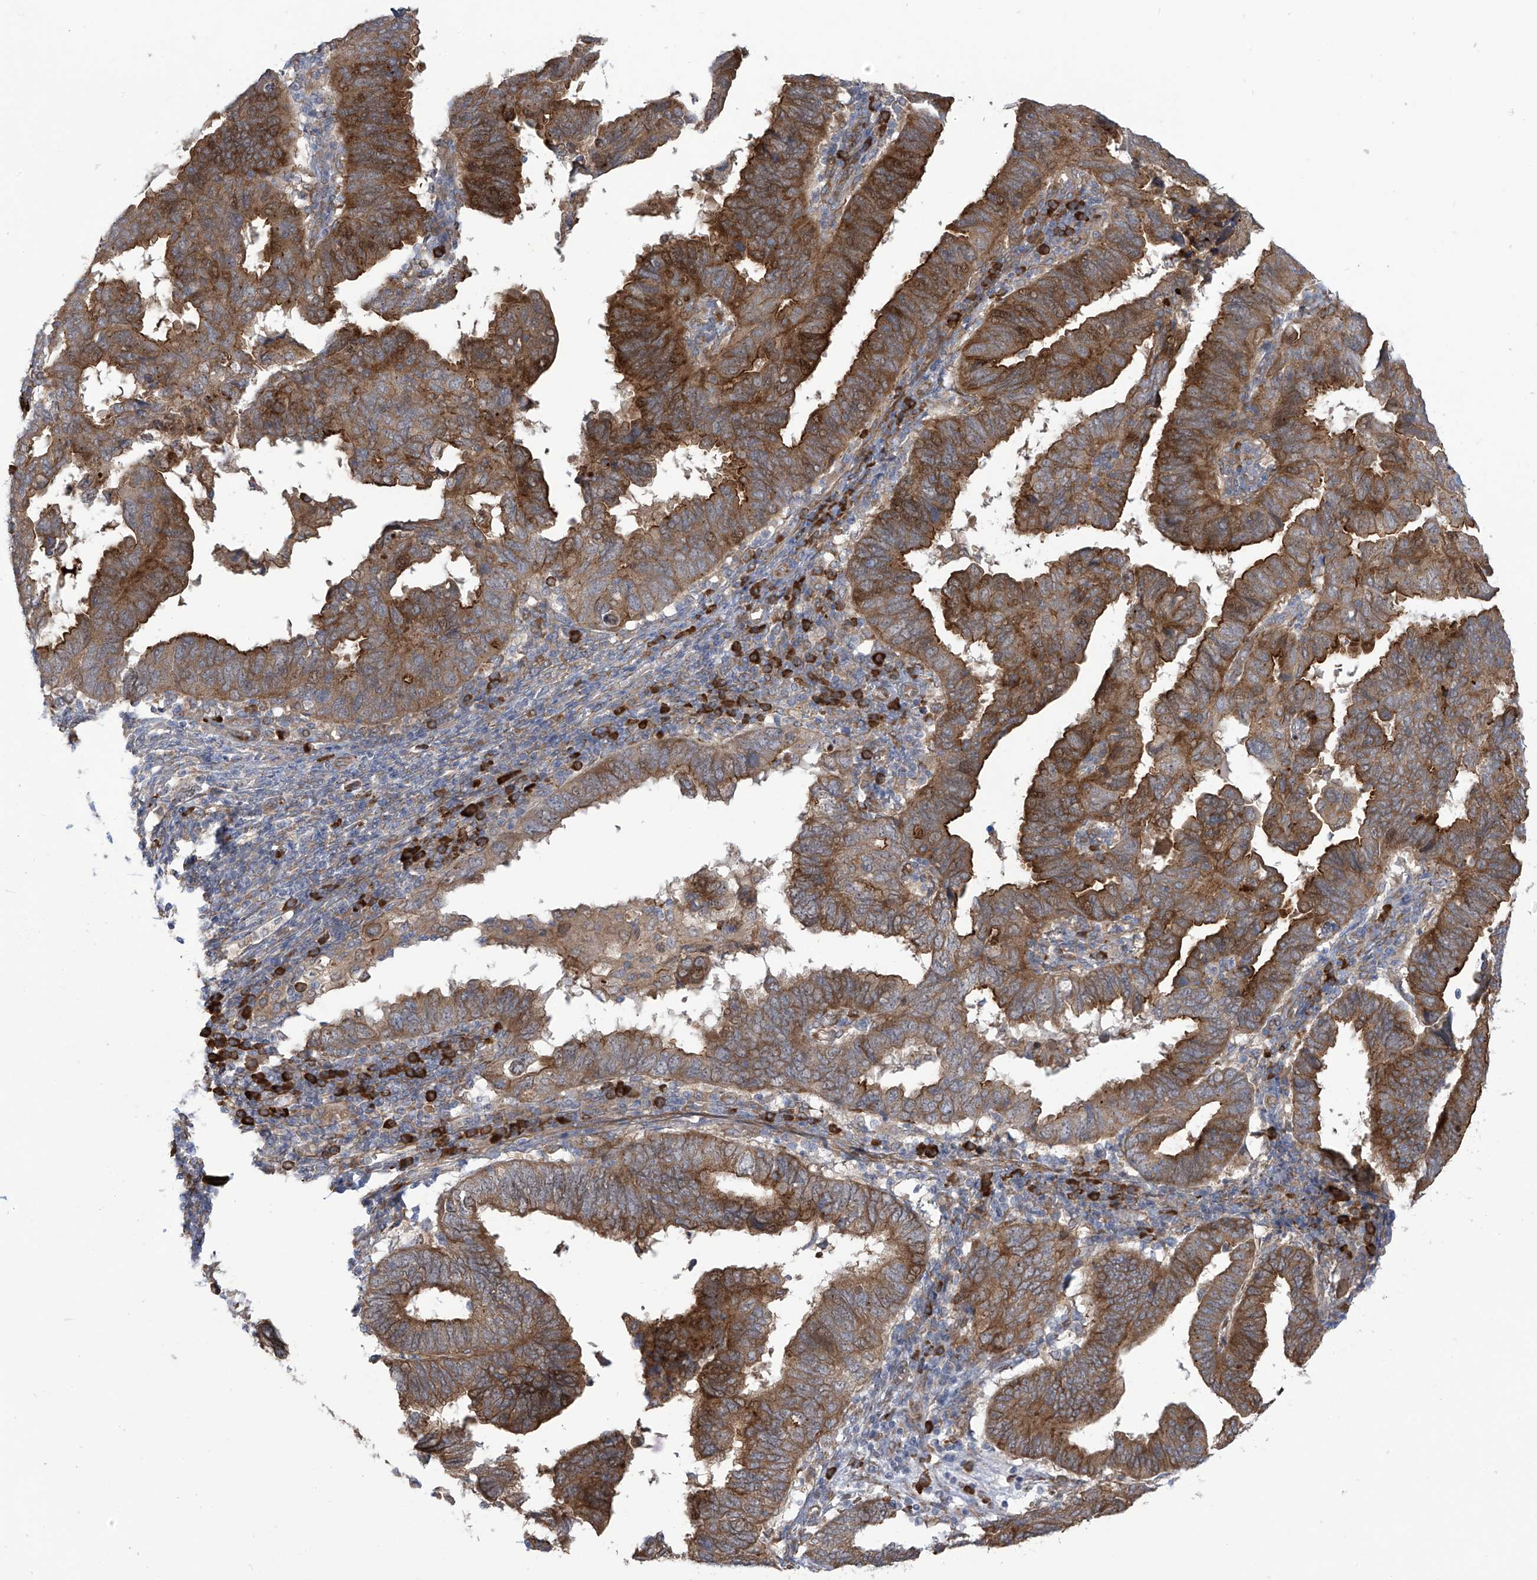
{"staining": {"intensity": "moderate", "quantity": "25%-75%", "location": "cytoplasmic/membranous"}, "tissue": "endometrial cancer", "cell_type": "Tumor cells", "image_type": "cancer", "snomed": [{"axis": "morphology", "description": "Adenocarcinoma, NOS"}, {"axis": "topography", "description": "Uterus"}], "caption": "Immunohistochemical staining of endometrial adenocarcinoma demonstrates medium levels of moderate cytoplasmic/membranous protein expression in approximately 25%-75% of tumor cells. The protein of interest is stained brown, and the nuclei are stained in blue (DAB (3,3'-diaminobenzidine) IHC with brightfield microscopy, high magnification).", "gene": "KIAA1522", "patient": {"sex": "female", "age": 77}}